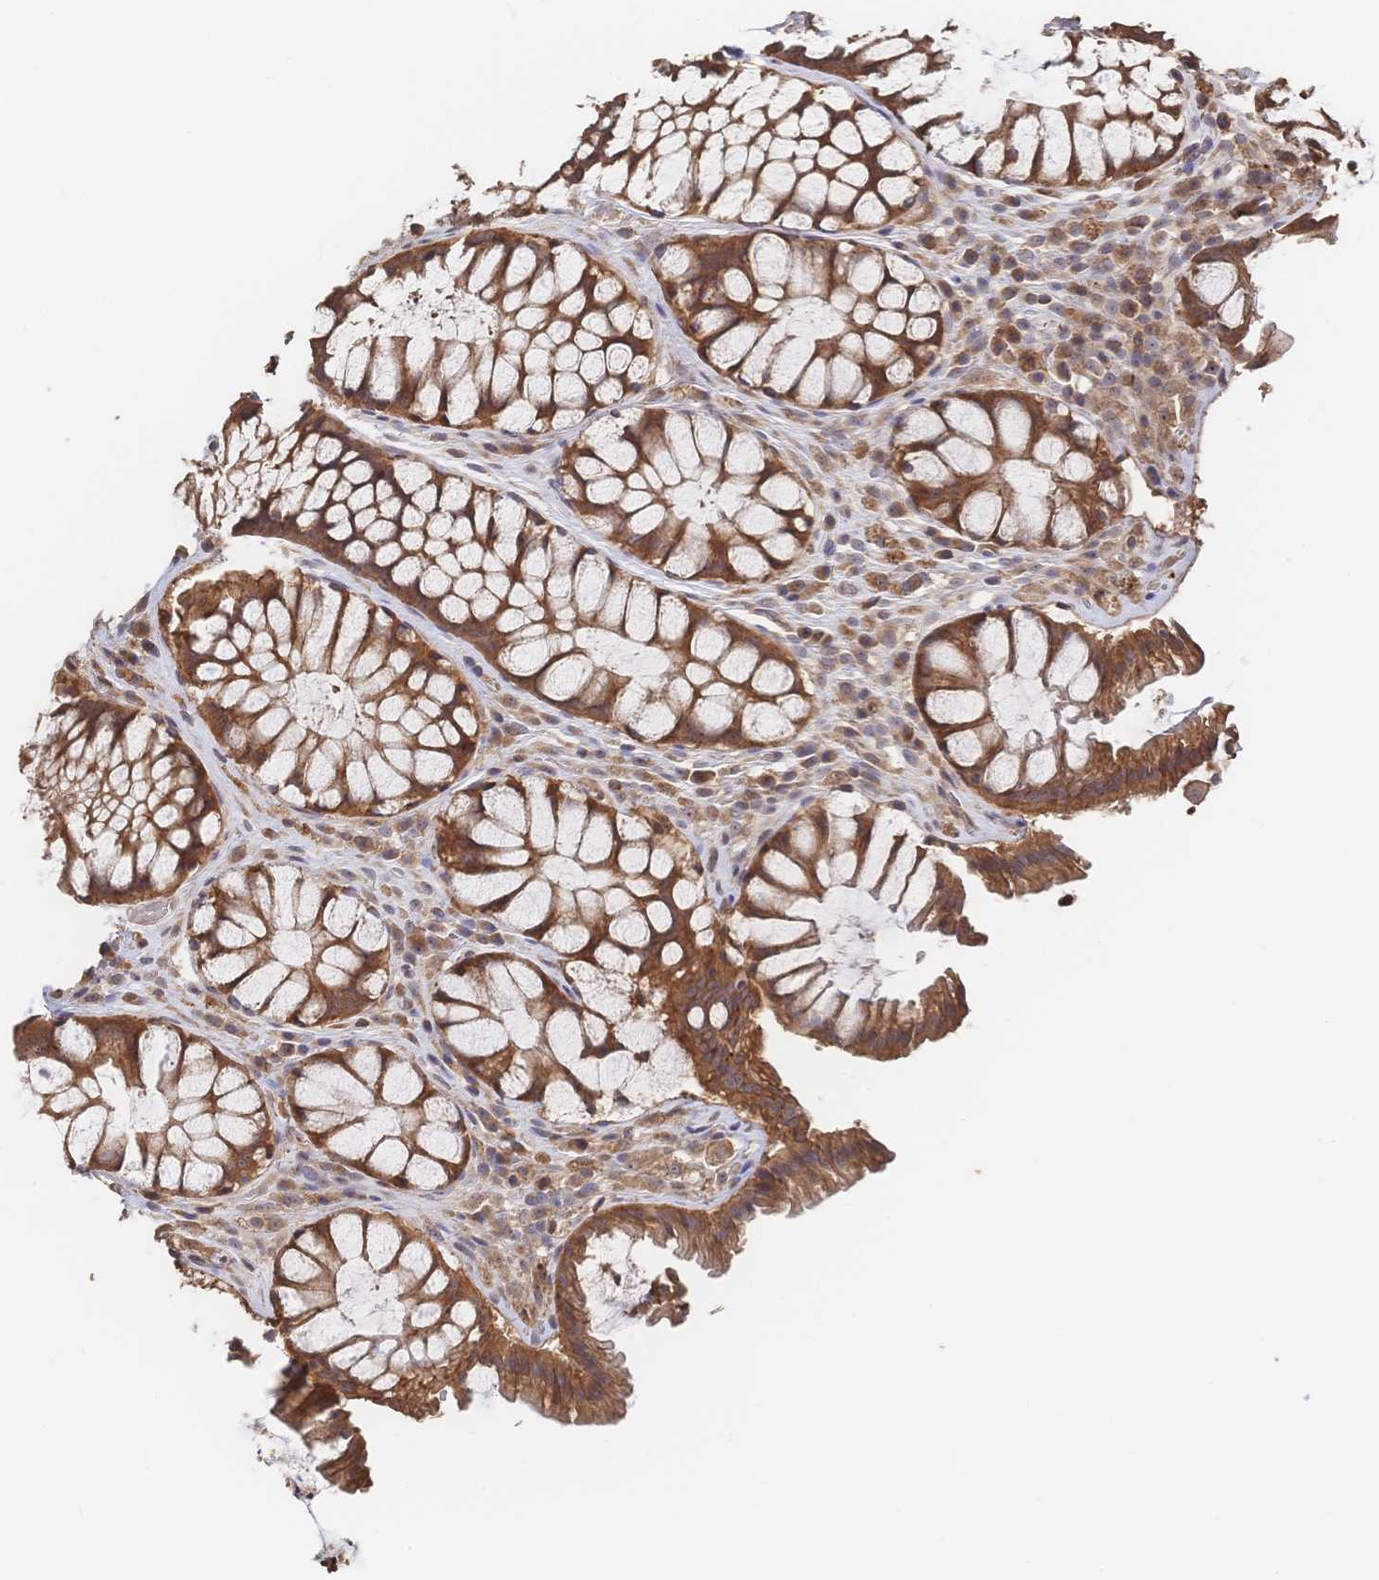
{"staining": {"intensity": "moderate", "quantity": ">75%", "location": "cytoplasmic/membranous"}, "tissue": "rectum", "cell_type": "Glandular cells", "image_type": "normal", "snomed": [{"axis": "morphology", "description": "Normal tissue, NOS"}, {"axis": "topography", "description": "Rectum"}], "caption": "A medium amount of moderate cytoplasmic/membranous positivity is present in approximately >75% of glandular cells in normal rectum.", "gene": "DNAJA4", "patient": {"sex": "female", "age": 58}}